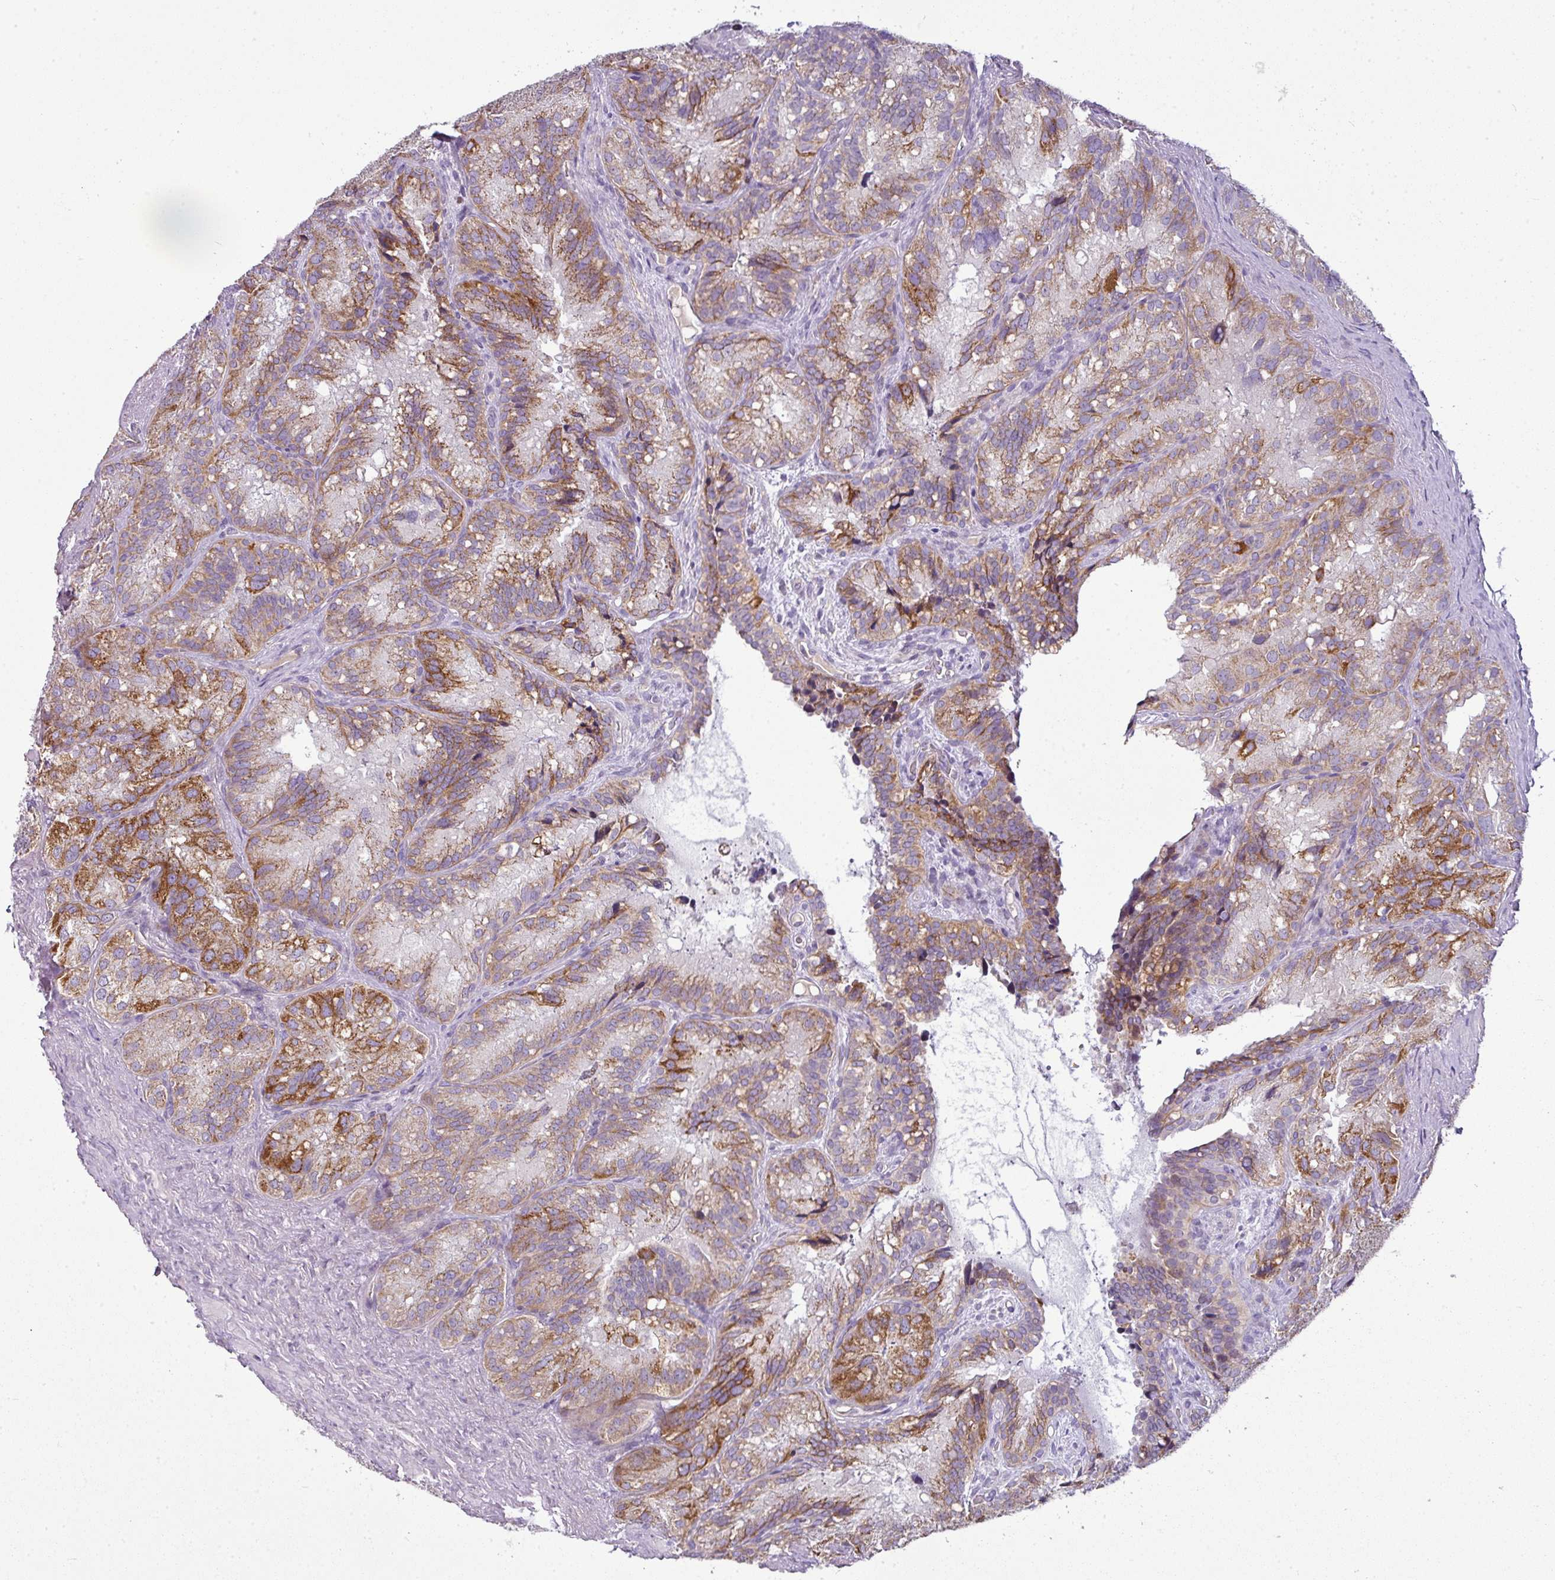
{"staining": {"intensity": "moderate", "quantity": ">75%", "location": "cytoplasmic/membranous"}, "tissue": "seminal vesicle", "cell_type": "Glandular cells", "image_type": "normal", "snomed": [{"axis": "morphology", "description": "Normal tissue, NOS"}, {"axis": "topography", "description": "Seminal veicle"}], "caption": "Immunohistochemistry (IHC) of unremarkable human seminal vesicle displays medium levels of moderate cytoplasmic/membranous staining in about >75% of glandular cells.", "gene": "GAN", "patient": {"sex": "male", "age": 69}}